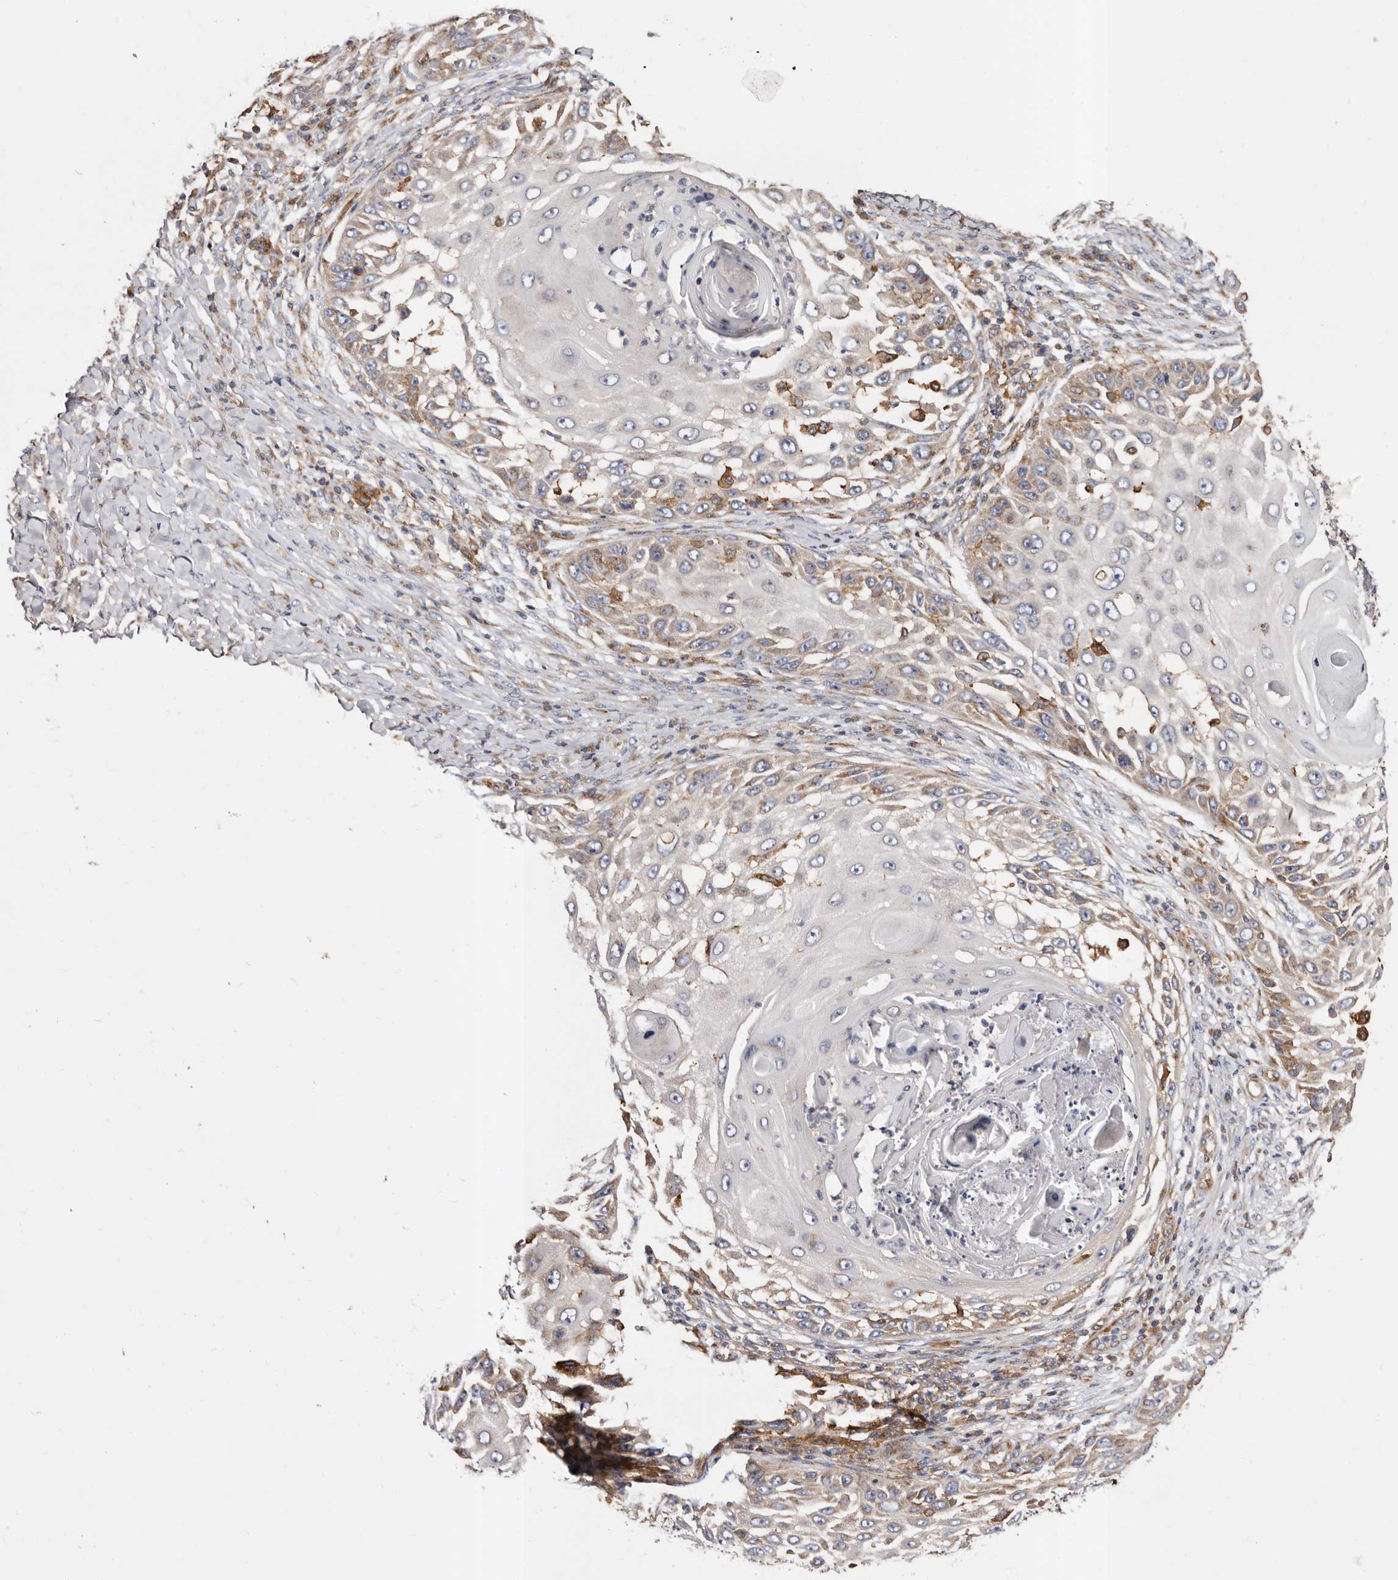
{"staining": {"intensity": "weak", "quantity": "<25%", "location": "cytoplasmic/membranous"}, "tissue": "skin cancer", "cell_type": "Tumor cells", "image_type": "cancer", "snomed": [{"axis": "morphology", "description": "Squamous cell carcinoma, NOS"}, {"axis": "topography", "description": "Skin"}], "caption": "Histopathology image shows no protein expression in tumor cells of squamous cell carcinoma (skin) tissue.", "gene": "COQ8B", "patient": {"sex": "female", "age": 44}}